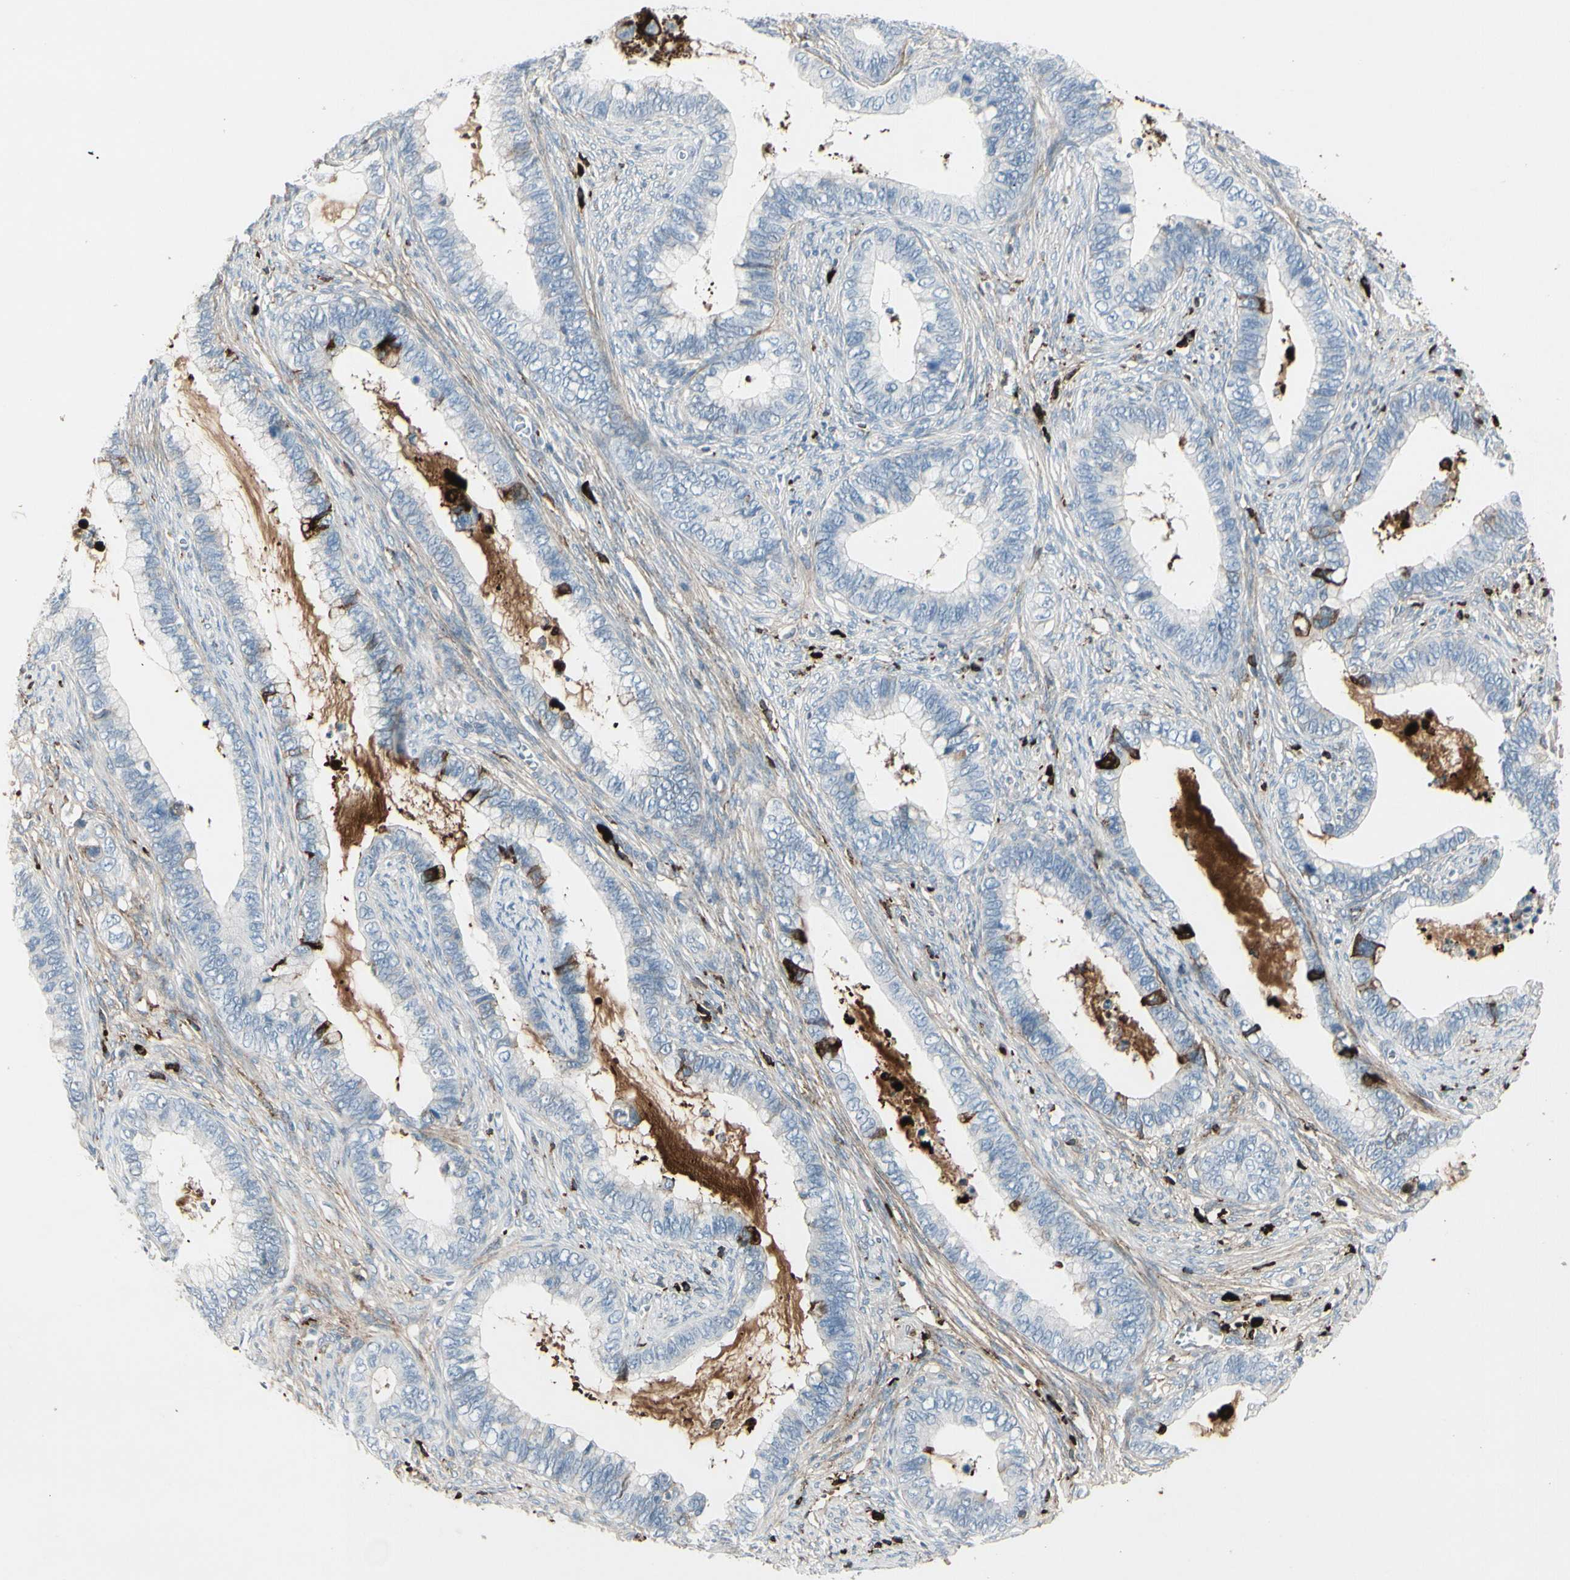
{"staining": {"intensity": "negative", "quantity": "none", "location": "none"}, "tissue": "cervical cancer", "cell_type": "Tumor cells", "image_type": "cancer", "snomed": [{"axis": "morphology", "description": "Adenocarcinoma, NOS"}, {"axis": "topography", "description": "Cervix"}], "caption": "The image displays no staining of tumor cells in cervical cancer.", "gene": "IGHG1", "patient": {"sex": "female", "age": 44}}